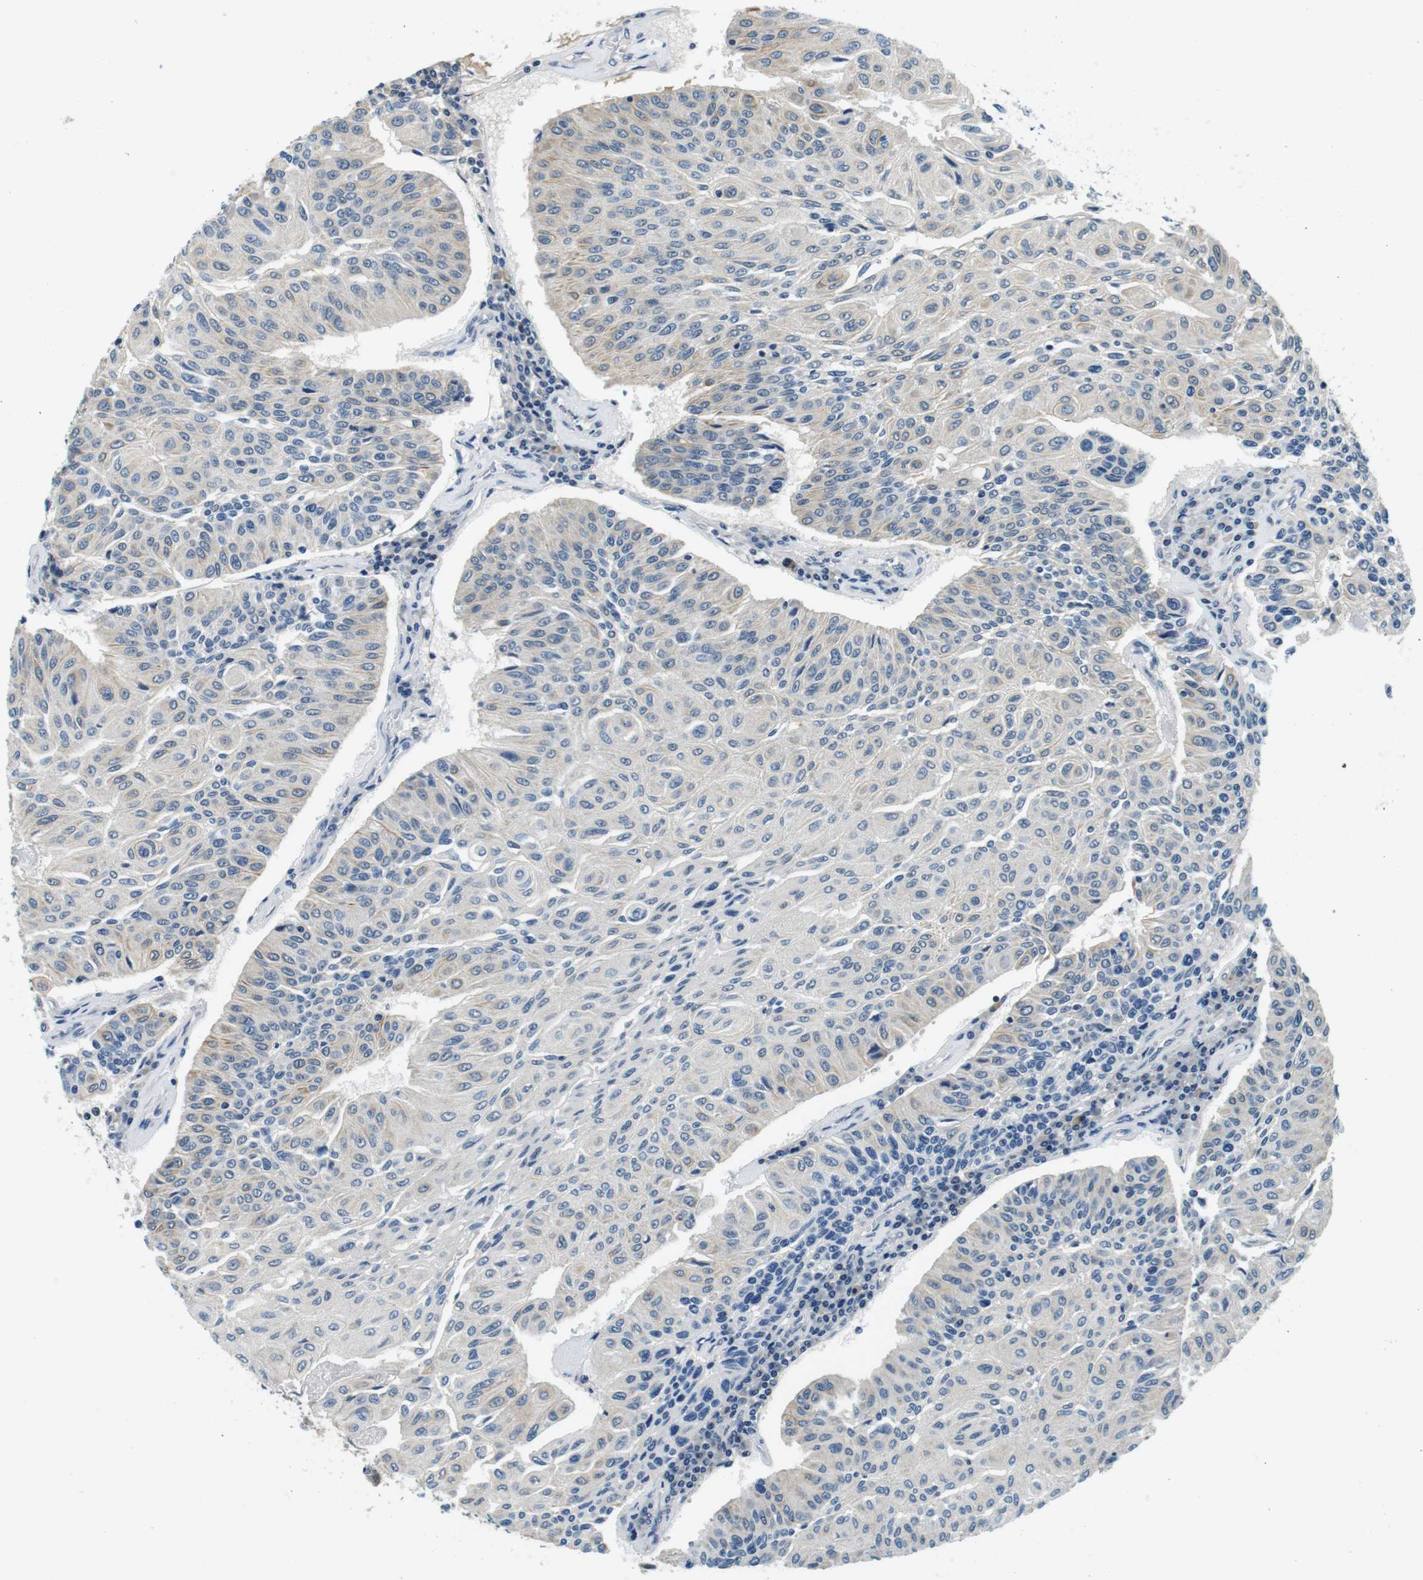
{"staining": {"intensity": "weak", "quantity": "25%-75%", "location": "cytoplasmic/membranous"}, "tissue": "urothelial cancer", "cell_type": "Tumor cells", "image_type": "cancer", "snomed": [{"axis": "morphology", "description": "Urothelial carcinoma, High grade"}, {"axis": "topography", "description": "Urinary bladder"}], "caption": "This micrograph displays immunohistochemistry (IHC) staining of human urothelial cancer, with low weak cytoplasmic/membranous expression in approximately 25%-75% of tumor cells.", "gene": "DTNA", "patient": {"sex": "male", "age": 66}}